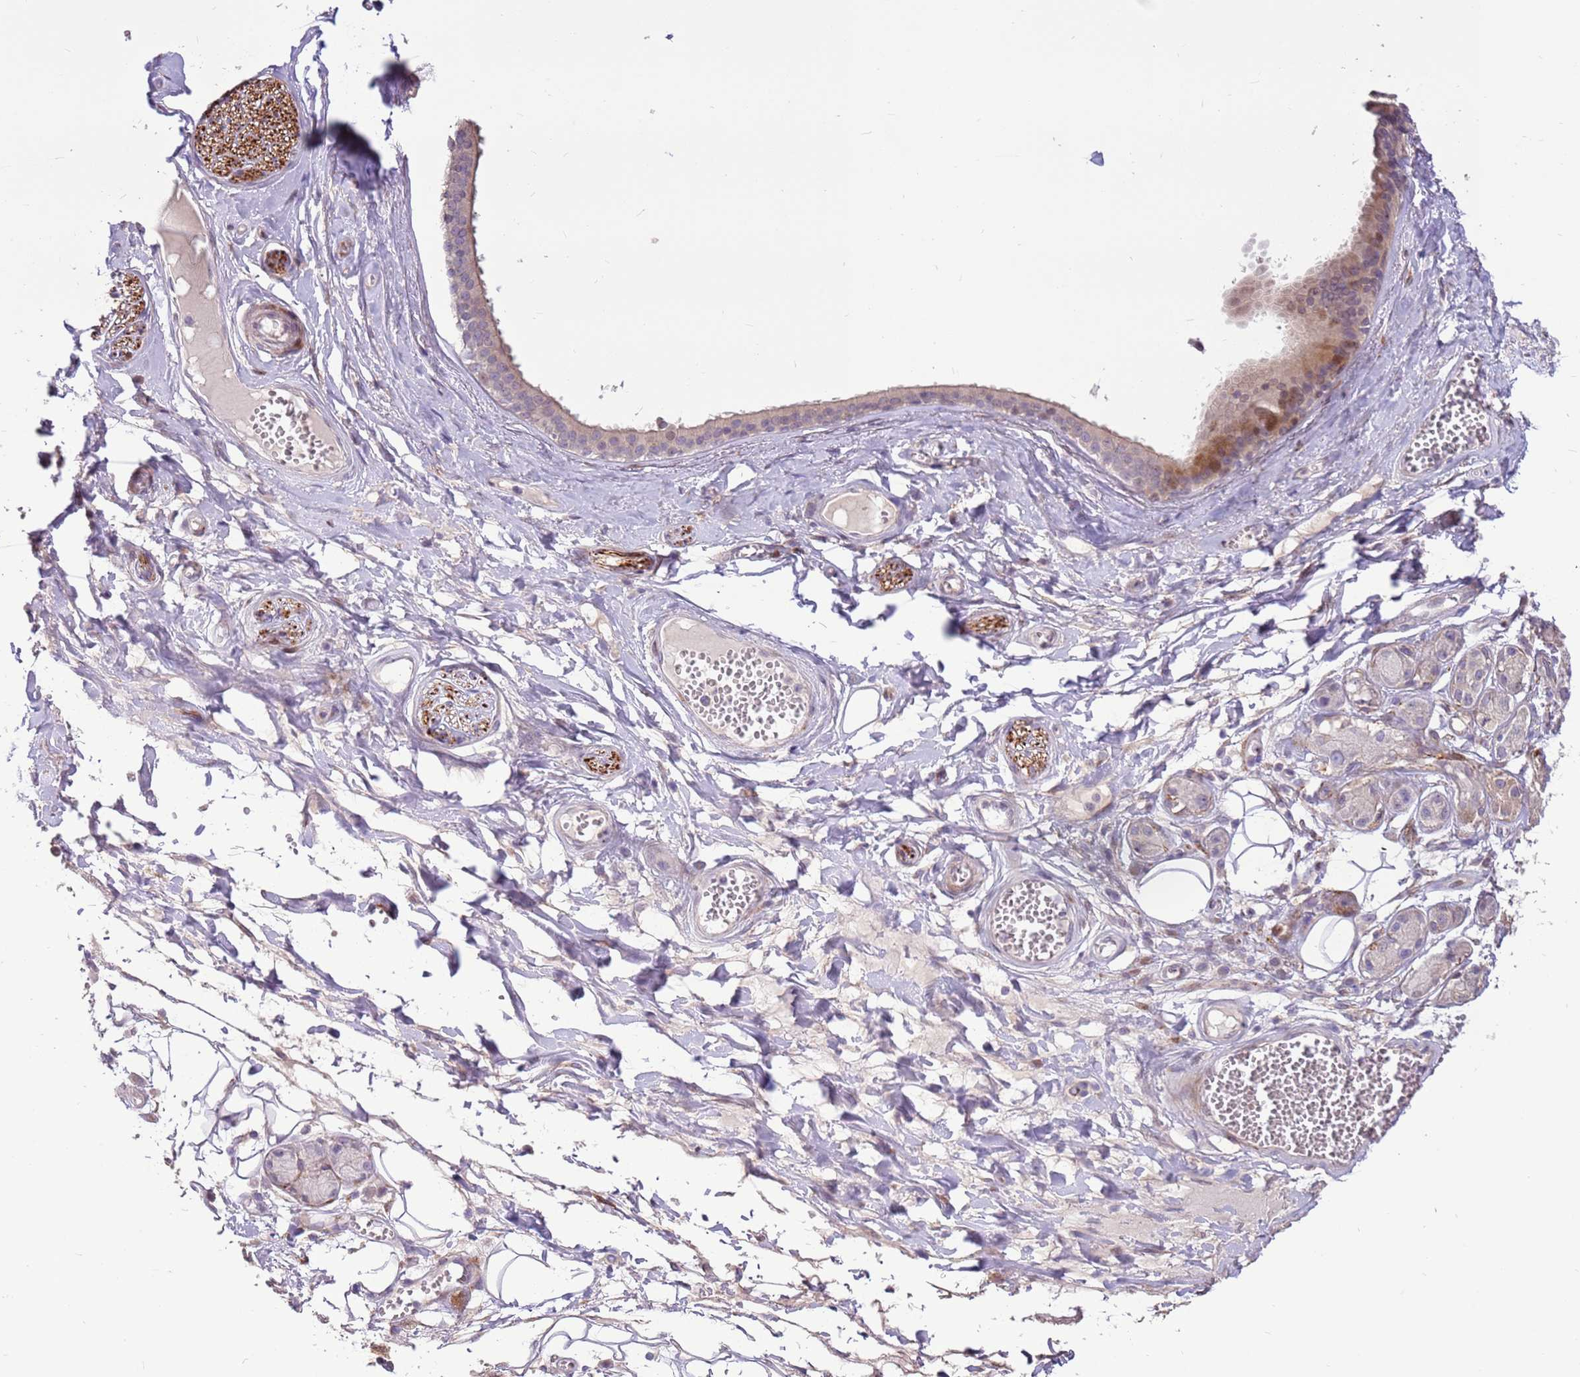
{"staining": {"intensity": "moderate", "quantity": "<25%", "location": "cytoplasmic/membranous"}, "tissue": "adipose tissue", "cell_type": "Adipocytes", "image_type": "normal", "snomed": [{"axis": "morphology", "description": "Normal tissue, NOS"}, {"axis": "morphology", "description": "Inflammation, NOS"}, {"axis": "topography", "description": "Salivary gland"}, {"axis": "topography", "description": "Peripheral nerve tissue"}], "caption": "Adipocytes demonstrate low levels of moderate cytoplasmic/membranous positivity in approximately <25% of cells in benign adipose tissue. The staining was performed using DAB, with brown indicating positive protein expression. Nuclei are stained blue with hematoxylin.", "gene": "LGI4", "patient": {"sex": "female", "age": 75}}